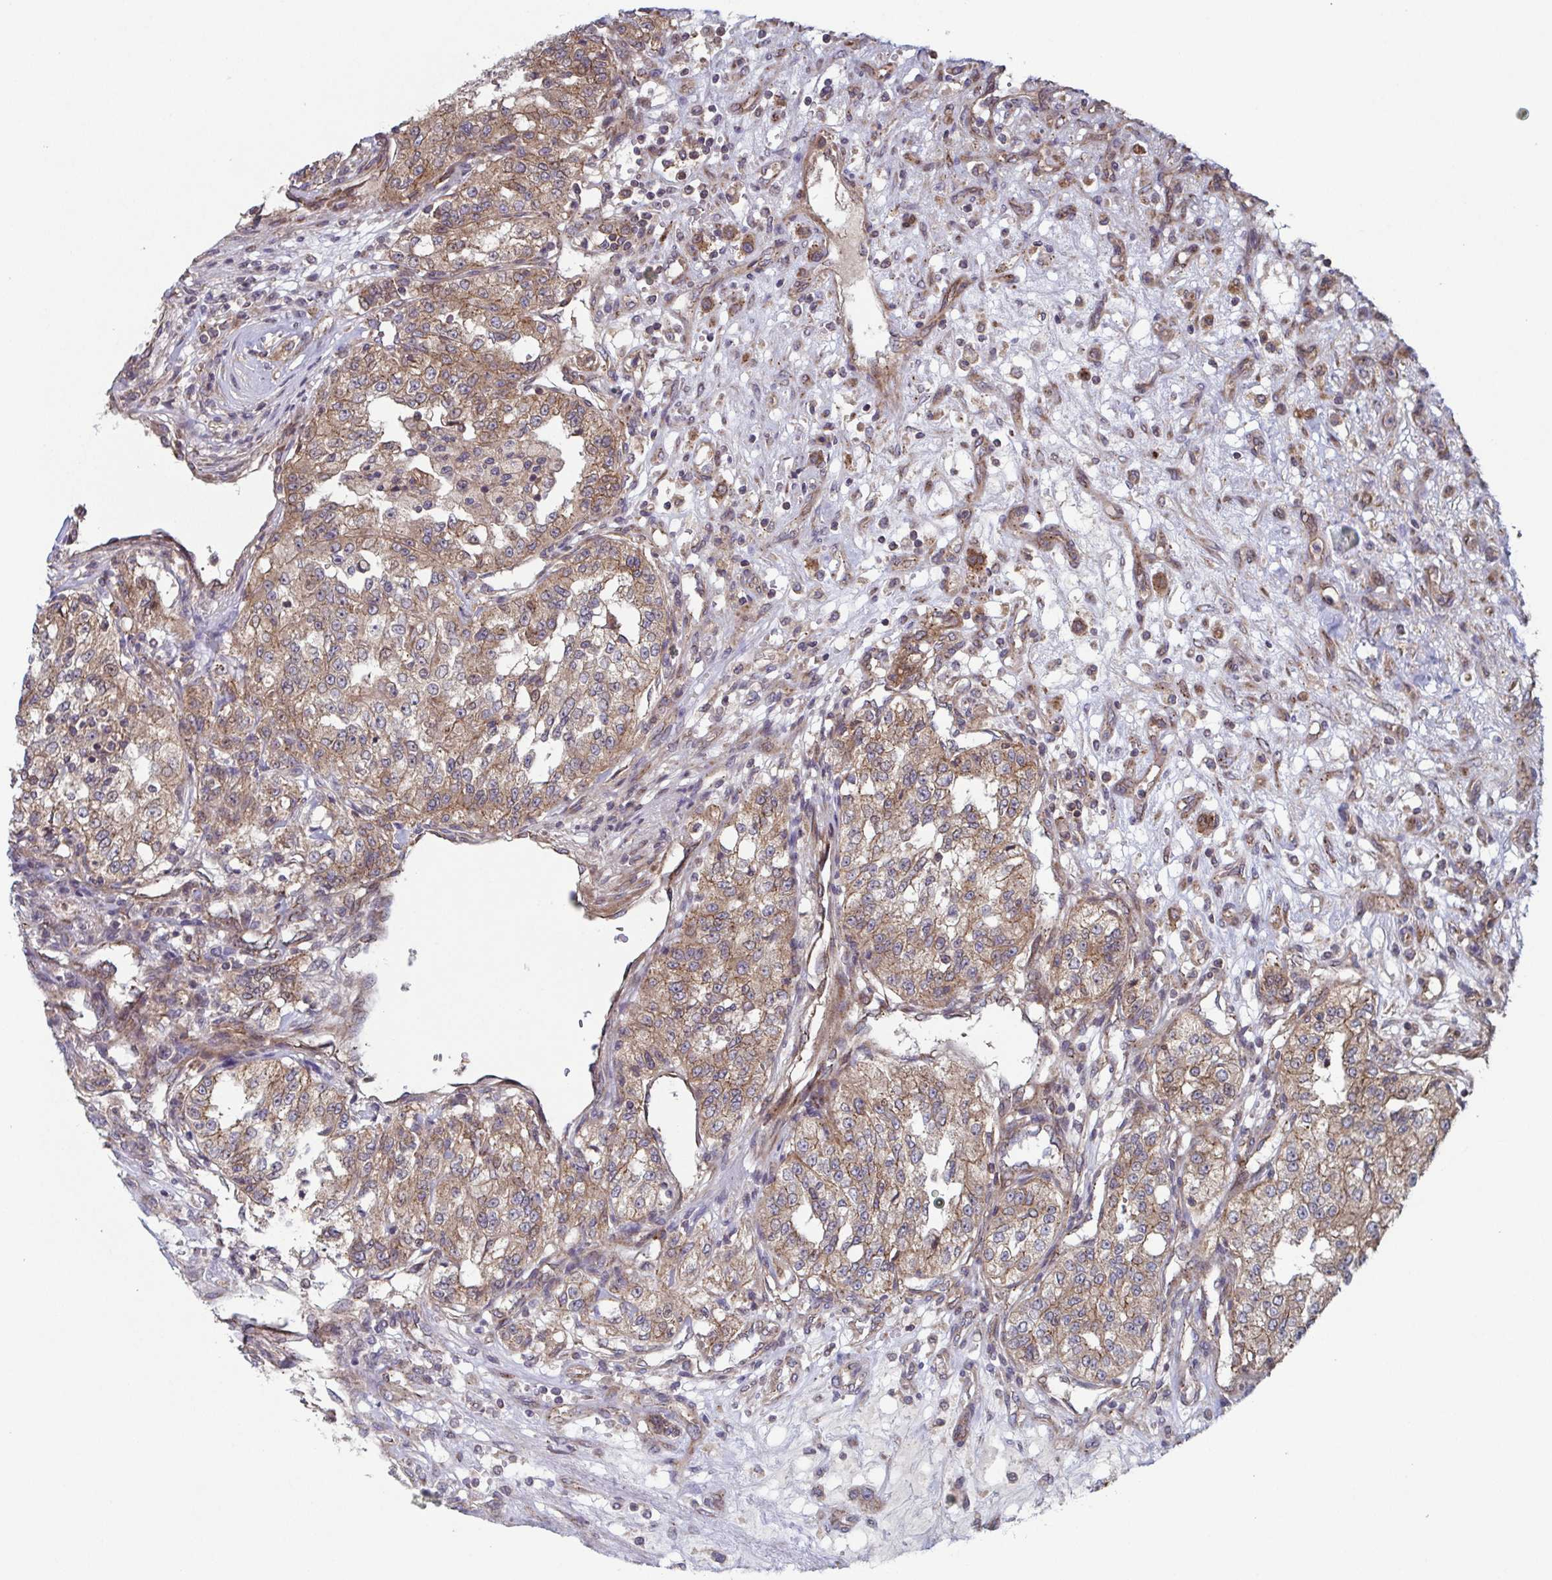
{"staining": {"intensity": "moderate", "quantity": ">75%", "location": "cytoplasmic/membranous"}, "tissue": "renal cancer", "cell_type": "Tumor cells", "image_type": "cancer", "snomed": [{"axis": "morphology", "description": "Adenocarcinoma, NOS"}, {"axis": "topography", "description": "Kidney"}], "caption": "There is medium levels of moderate cytoplasmic/membranous staining in tumor cells of renal adenocarcinoma, as demonstrated by immunohistochemical staining (brown color).", "gene": "COPB1", "patient": {"sex": "female", "age": 63}}